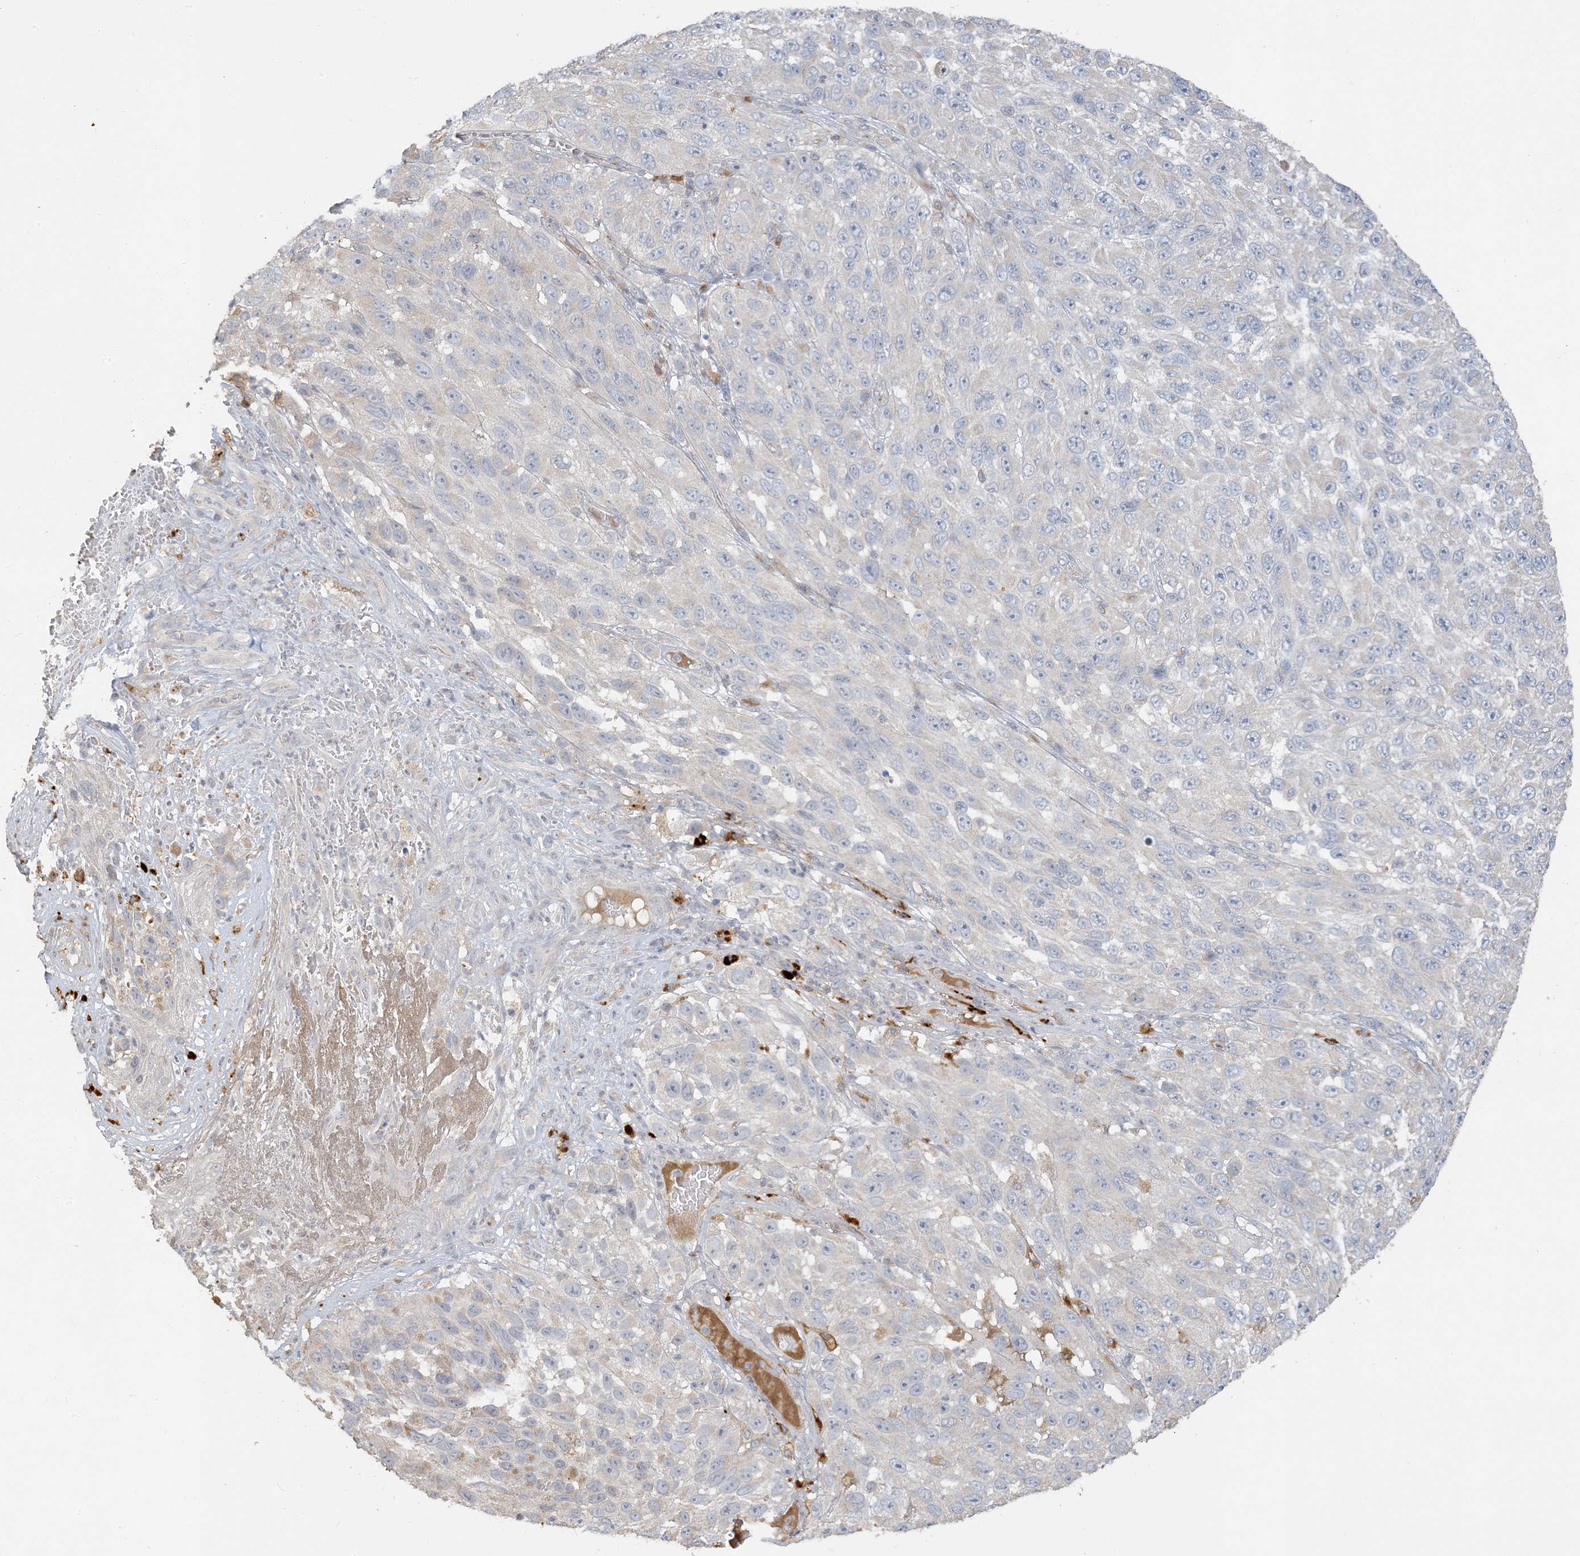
{"staining": {"intensity": "negative", "quantity": "none", "location": "none"}, "tissue": "melanoma", "cell_type": "Tumor cells", "image_type": "cancer", "snomed": [{"axis": "morphology", "description": "Malignant melanoma, NOS"}, {"axis": "topography", "description": "Skin"}], "caption": "High magnification brightfield microscopy of melanoma stained with DAB (brown) and counterstained with hematoxylin (blue): tumor cells show no significant positivity.", "gene": "LTN1", "patient": {"sex": "female", "age": 96}}